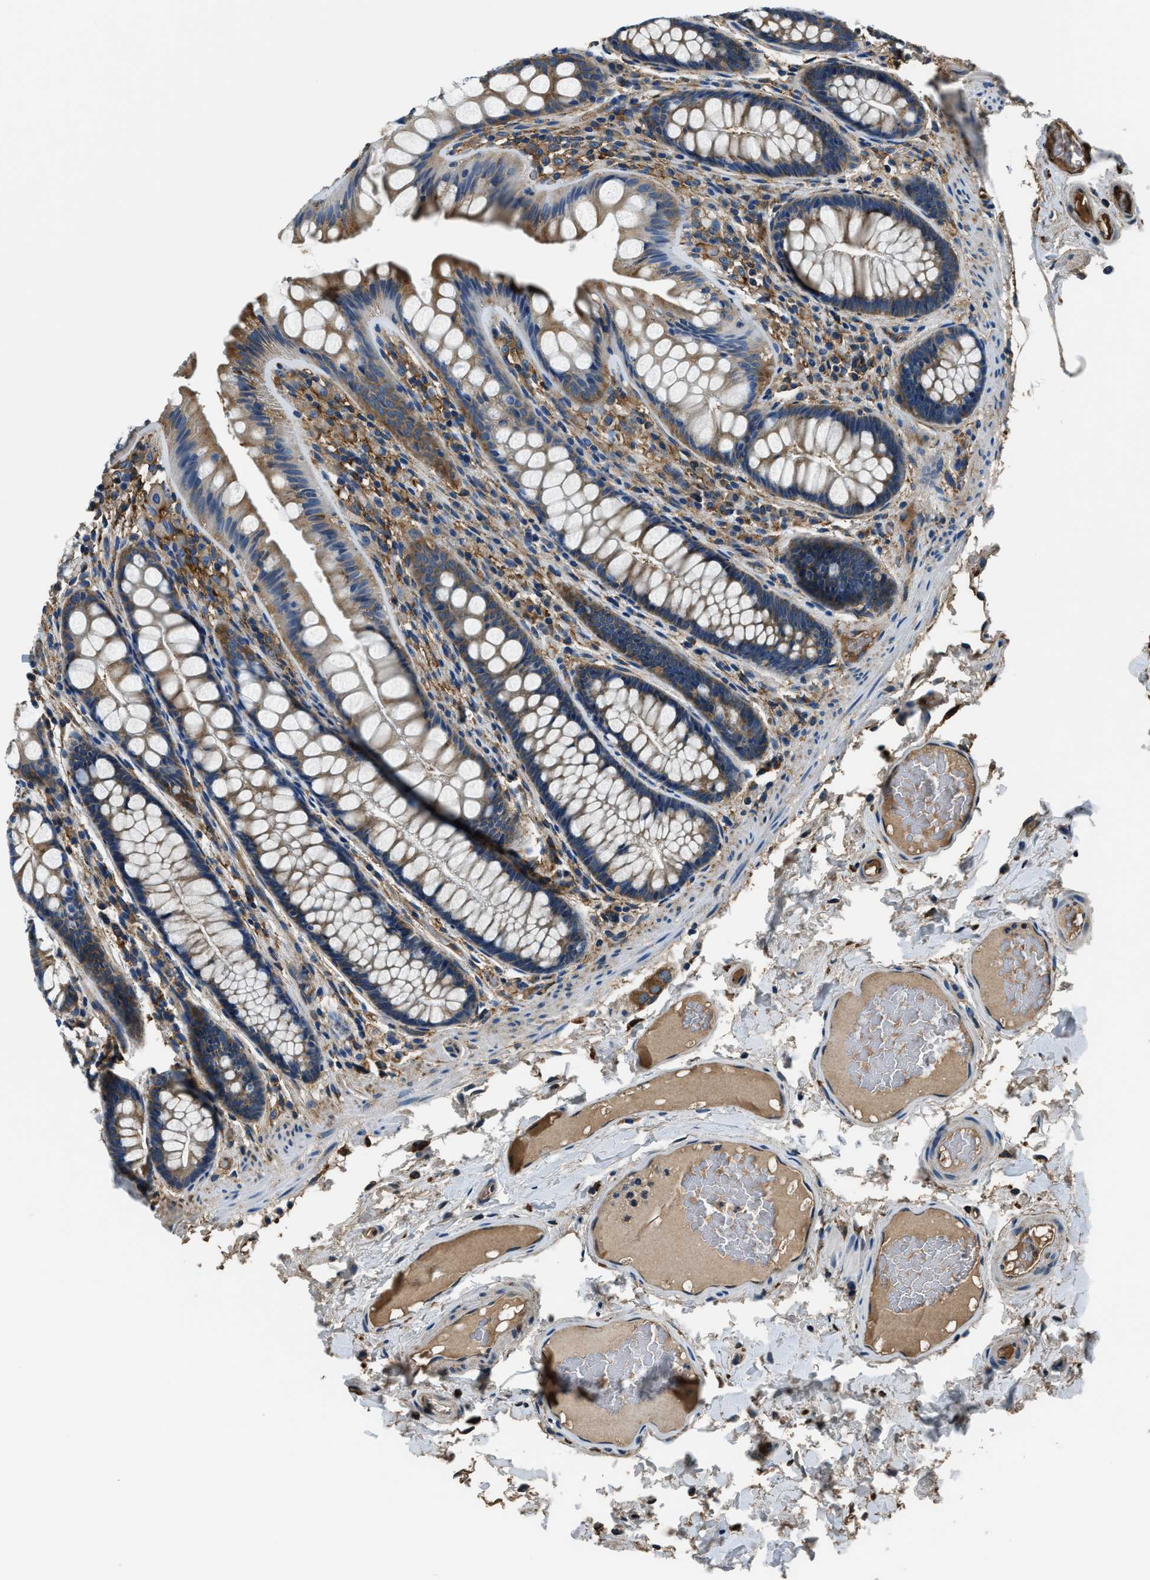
{"staining": {"intensity": "moderate", "quantity": ">75%", "location": "cytoplasmic/membranous"}, "tissue": "colon", "cell_type": "Endothelial cells", "image_type": "normal", "snomed": [{"axis": "morphology", "description": "Normal tissue, NOS"}, {"axis": "topography", "description": "Colon"}], "caption": "The immunohistochemical stain shows moderate cytoplasmic/membranous staining in endothelial cells of normal colon.", "gene": "EEA1", "patient": {"sex": "female", "age": 56}}